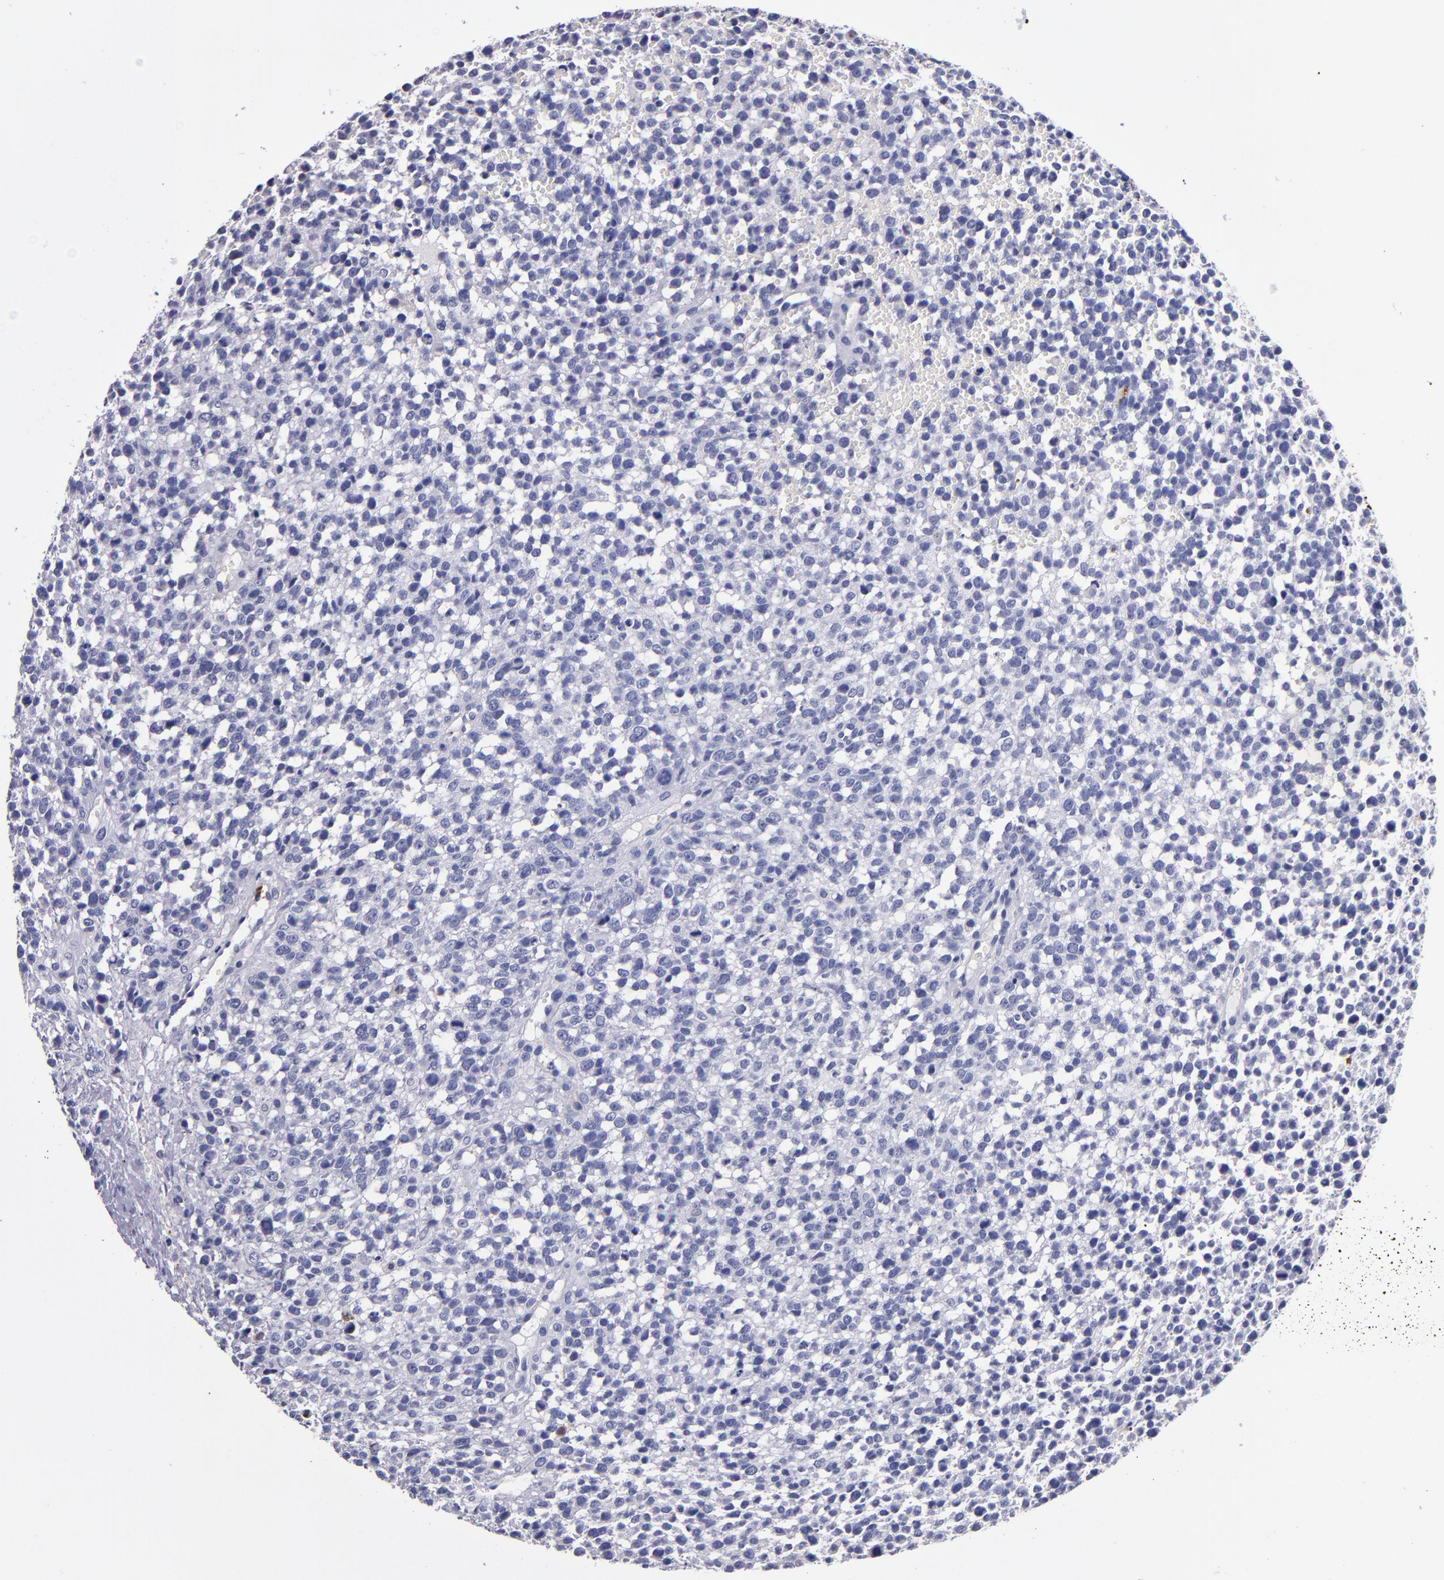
{"staining": {"intensity": "negative", "quantity": "none", "location": "none"}, "tissue": "glioma", "cell_type": "Tumor cells", "image_type": "cancer", "snomed": [{"axis": "morphology", "description": "Glioma, malignant, High grade"}, {"axis": "topography", "description": "Brain"}], "caption": "IHC image of human malignant high-grade glioma stained for a protein (brown), which reveals no expression in tumor cells.", "gene": "SELP", "patient": {"sex": "male", "age": 66}}